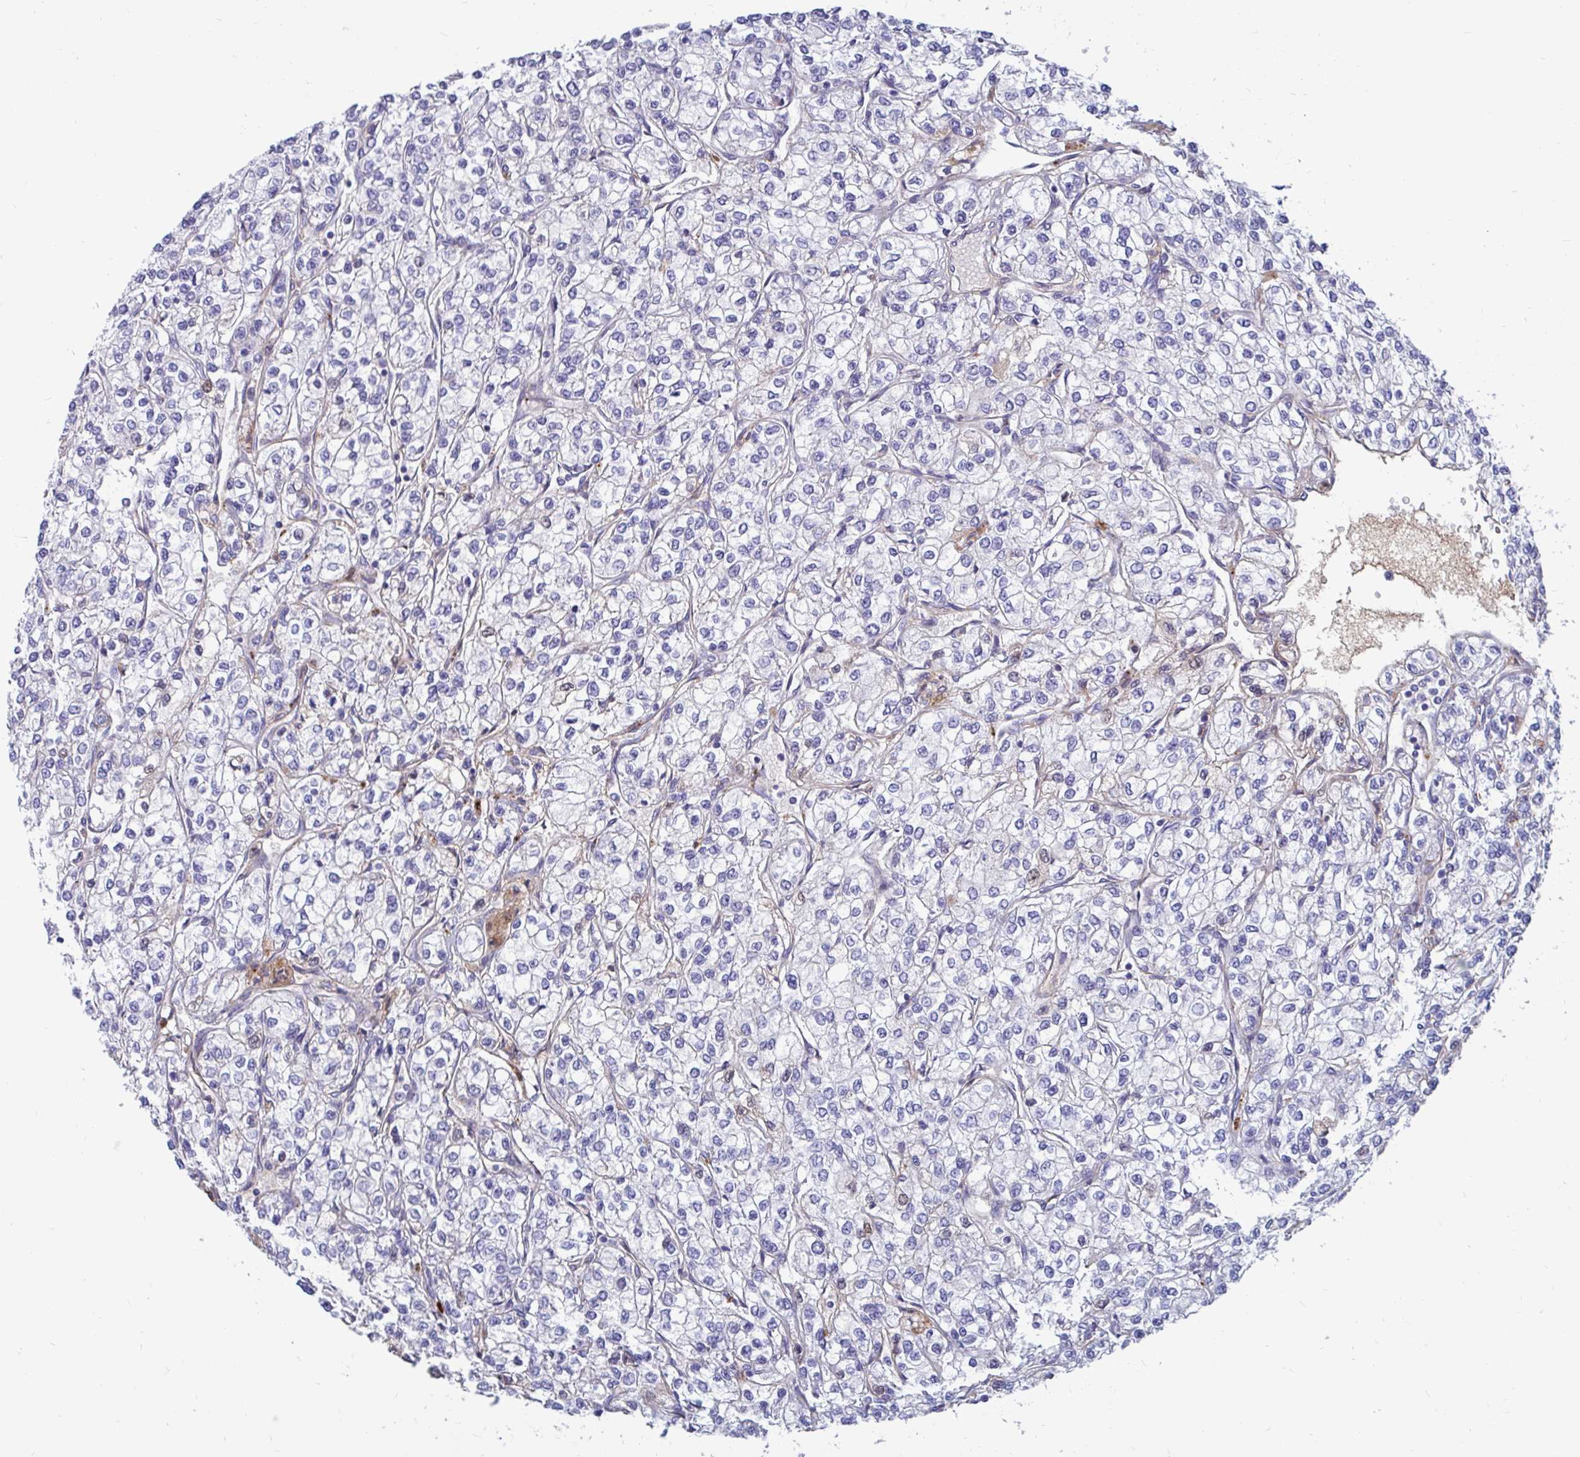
{"staining": {"intensity": "negative", "quantity": "none", "location": "none"}, "tissue": "renal cancer", "cell_type": "Tumor cells", "image_type": "cancer", "snomed": [{"axis": "morphology", "description": "Adenocarcinoma, NOS"}, {"axis": "topography", "description": "Kidney"}], "caption": "Micrograph shows no protein staining in tumor cells of renal adenocarcinoma tissue.", "gene": "FAM219B", "patient": {"sex": "male", "age": 80}}